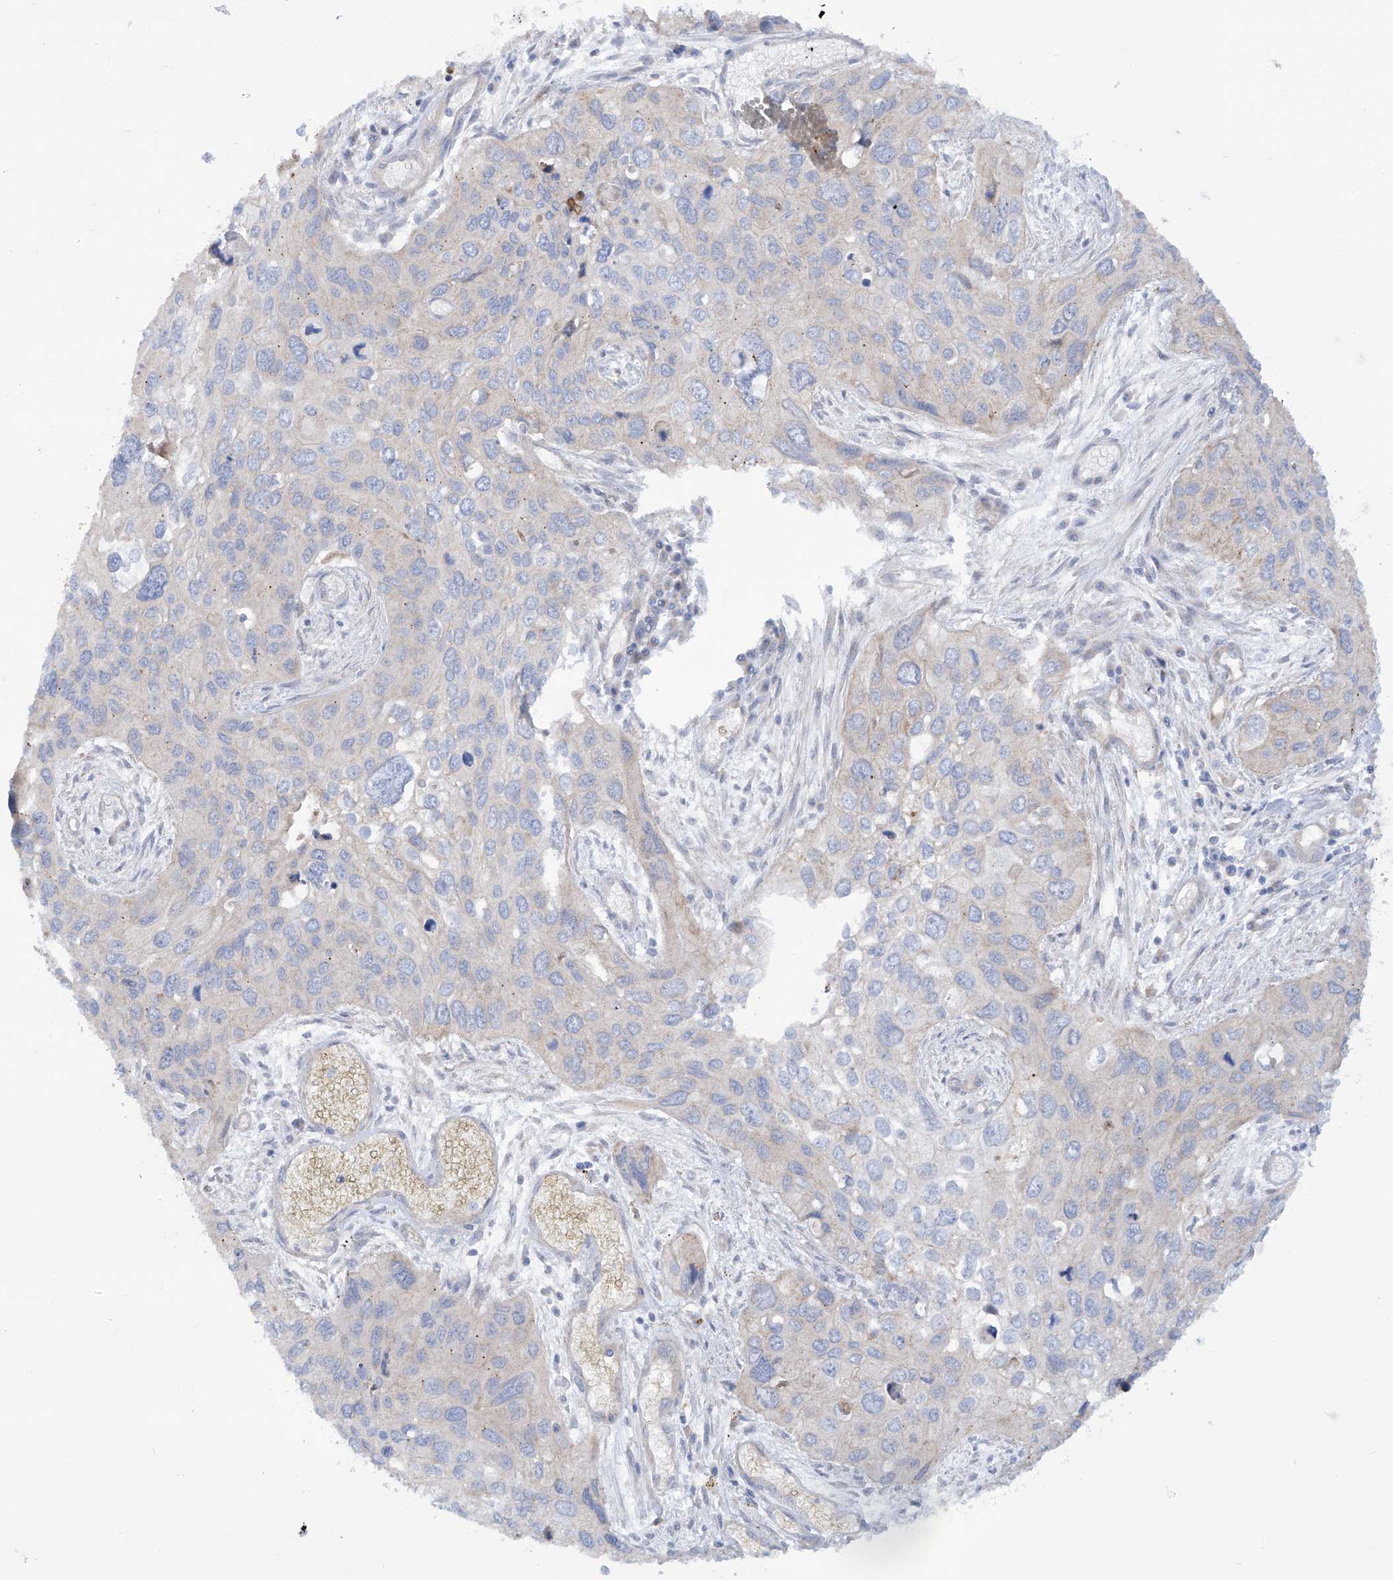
{"staining": {"intensity": "negative", "quantity": "none", "location": "none"}, "tissue": "cervical cancer", "cell_type": "Tumor cells", "image_type": "cancer", "snomed": [{"axis": "morphology", "description": "Squamous cell carcinoma, NOS"}, {"axis": "topography", "description": "Cervix"}], "caption": "High power microscopy photomicrograph of an immunohistochemistry (IHC) micrograph of cervical cancer, revealing no significant expression in tumor cells.", "gene": "TMEM209", "patient": {"sex": "female", "age": 55}}